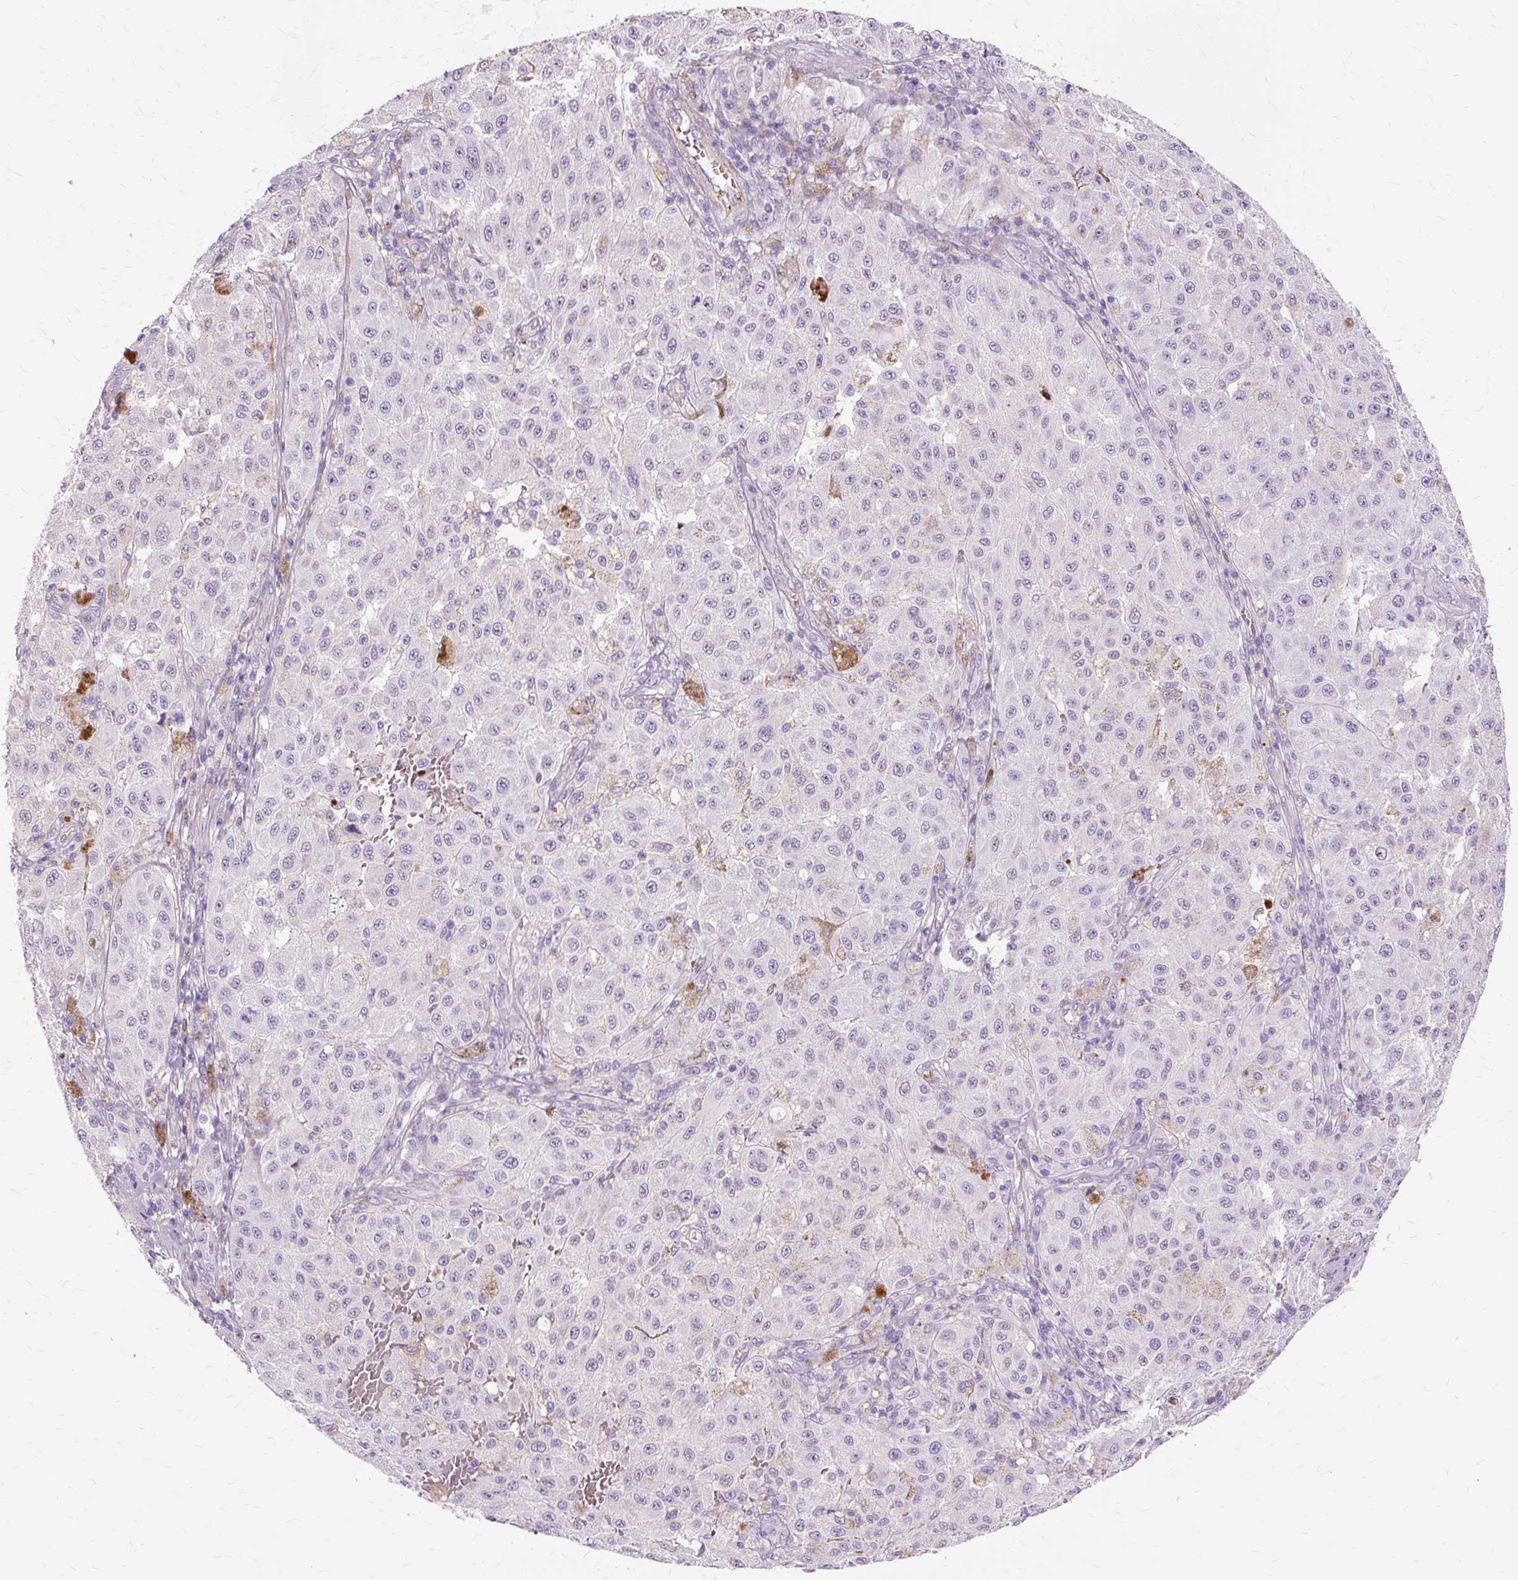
{"staining": {"intensity": "negative", "quantity": "none", "location": "none"}, "tissue": "melanoma", "cell_type": "Tumor cells", "image_type": "cancer", "snomed": [{"axis": "morphology", "description": "Malignant melanoma, NOS"}, {"axis": "topography", "description": "Skin"}], "caption": "Immunohistochemistry histopathology image of neoplastic tissue: melanoma stained with DAB (3,3'-diaminobenzidine) reveals no significant protein staining in tumor cells.", "gene": "DCTN4", "patient": {"sex": "female", "age": 64}}